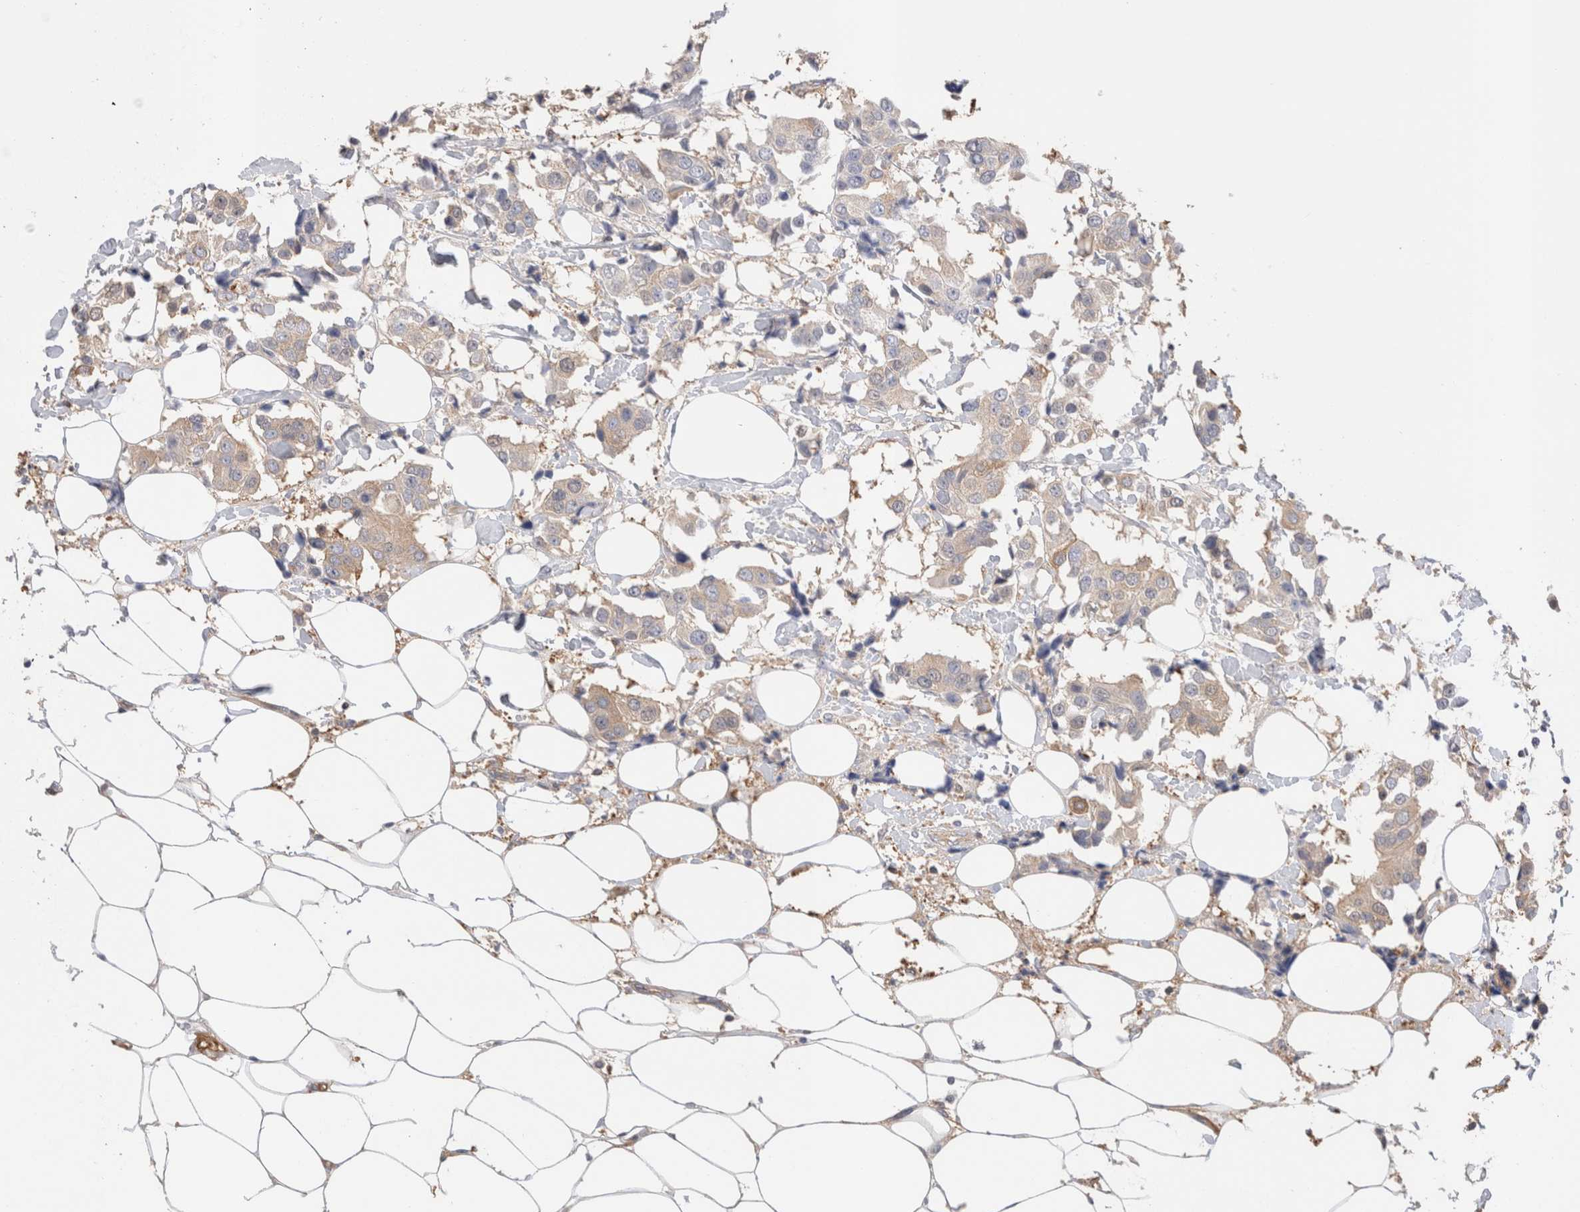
{"staining": {"intensity": "weak", "quantity": "25%-75%", "location": "cytoplasmic/membranous"}, "tissue": "breast cancer", "cell_type": "Tumor cells", "image_type": "cancer", "snomed": [{"axis": "morphology", "description": "Normal tissue, NOS"}, {"axis": "morphology", "description": "Duct carcinoma"}, {"axis": "topography", "description": "Breast"}], "caption": "This is an image of IHC staining of breast cancer (intraductal carcinoma), which shows weak positivity in the cytoplasmic/membranous of tumor cells.", "gene": "CAPN2", "patient": {"sex": "female", "age": 39}}